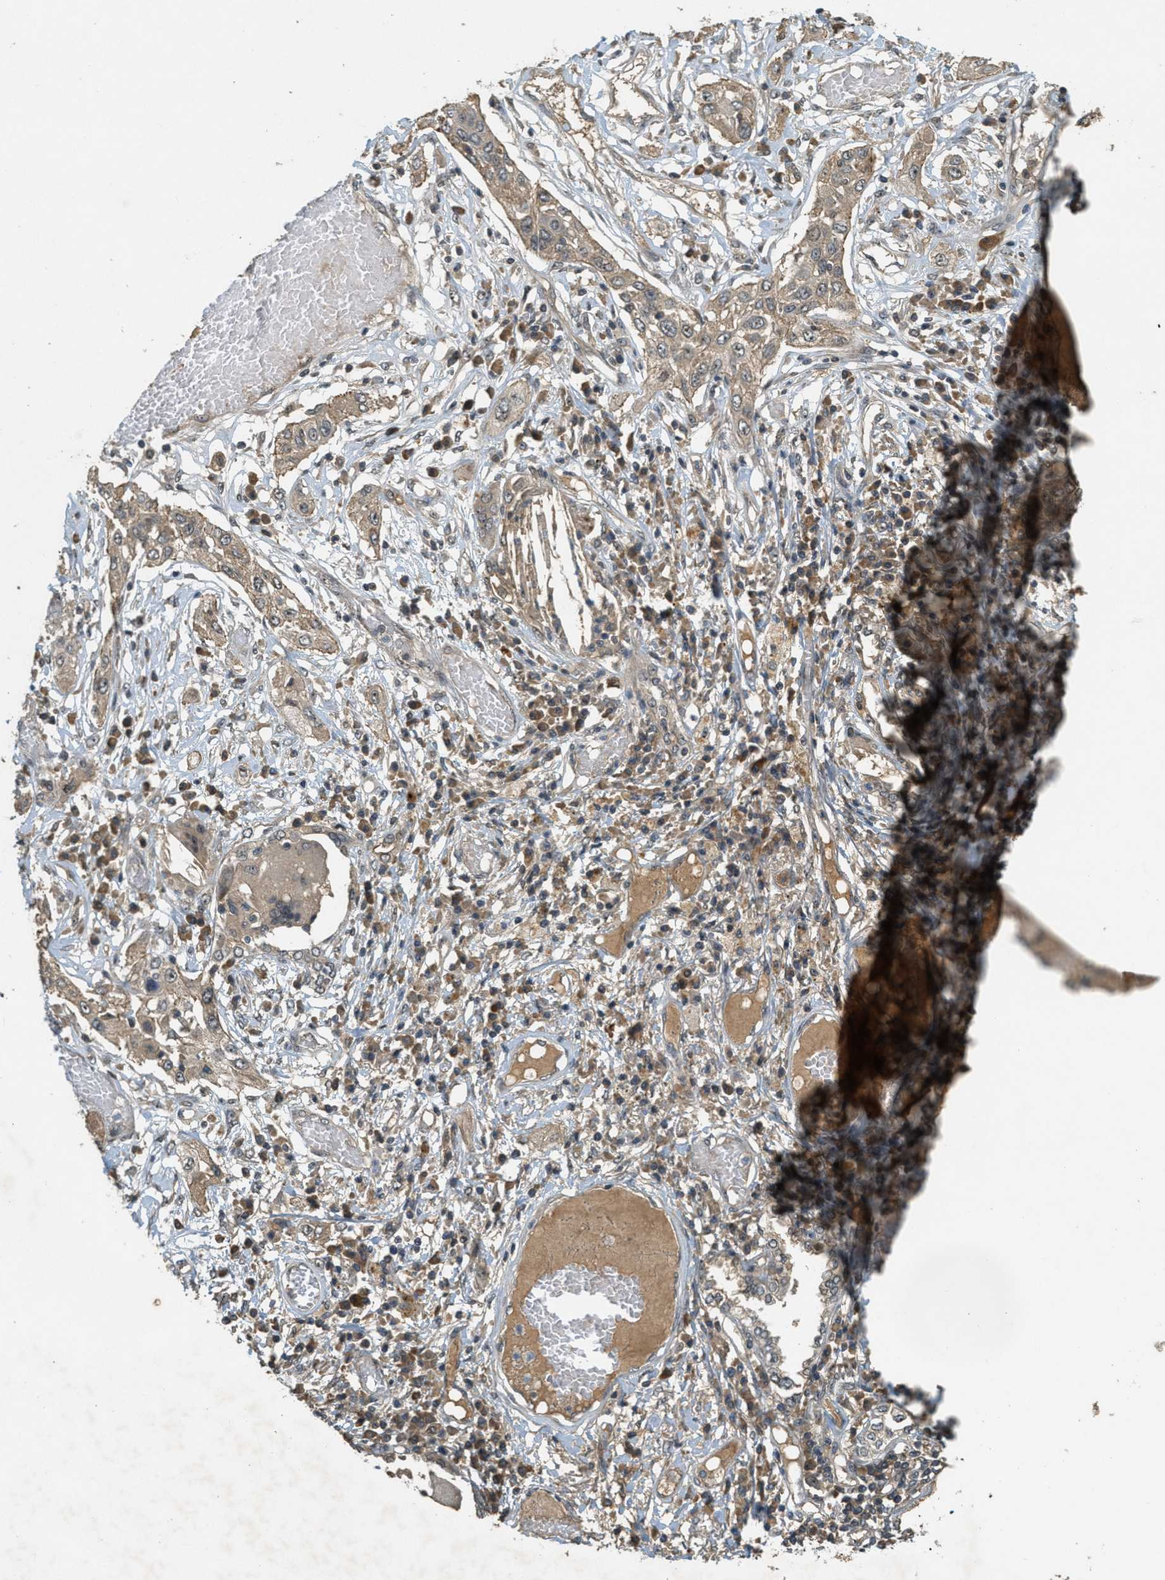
{"staining": {"intensity": "moderate", "quantity": ">75%", "location": "cytoplasmic/membranous"}, "tissue": "lung cancer", "cell_type": "Tumor cells", "image_type": "cancer", "snomed": [{"axis": "morphology", "description": "Squamous cell carcinoma, NOS"}, {"axis": "topography", "description": "Lung"}], "caption": "Immunohistochemistry photomicrograph of neoplastic tissue: squamous cell carcinoma (lung) stained using IHC demonstrates medium levels of moderate protein expression localized specifically in the cytoplasmic/membranous of tumor cells, appearing as a cytoplasmic/membranous brown color.", "gene": "STK11", "patient": {"sex": "male", "age": 71}}